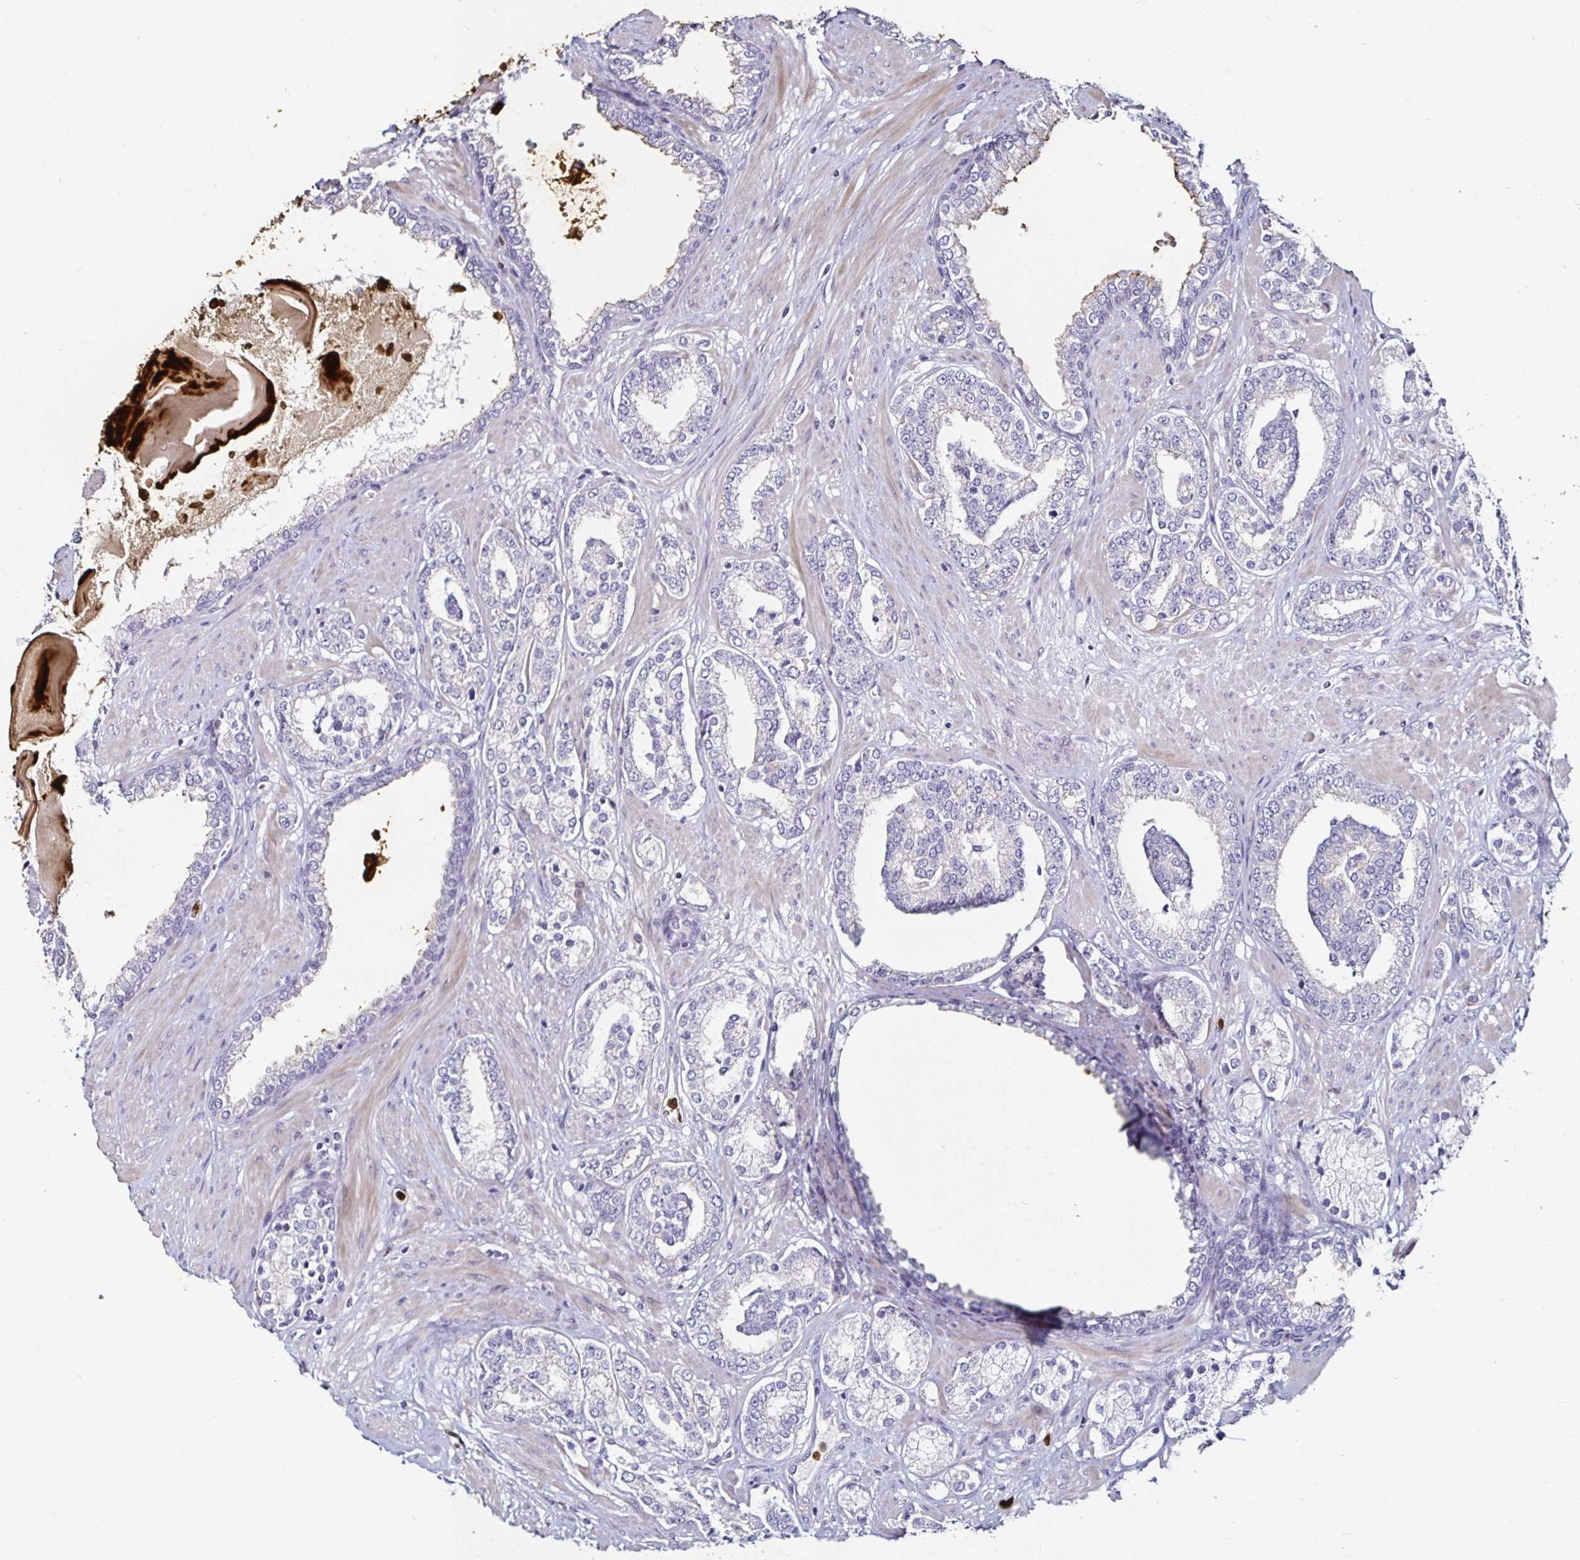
{"staining": {"intensity": "negative", "quantity": "none", "location": "none"}, "tissue": "prostate cancer", "cell_type": "Tumor cells", "image_type": "cancer", "snomed": [{"axis": "morphology", "description": "Adenocarcinoma, High grade"}, {"axis": "topography", "description": "Prostate"}], "caption": "Tumor cells show no significant protein staining in prostate high-grade adenocarcinoma. (DAB (3,3'-diaminobenzidine) immunohistochemistry visualized using brightfield microscopy, high magnification).", "gene": "TLR4", "patient": {"sex": "male", "age": 62}}